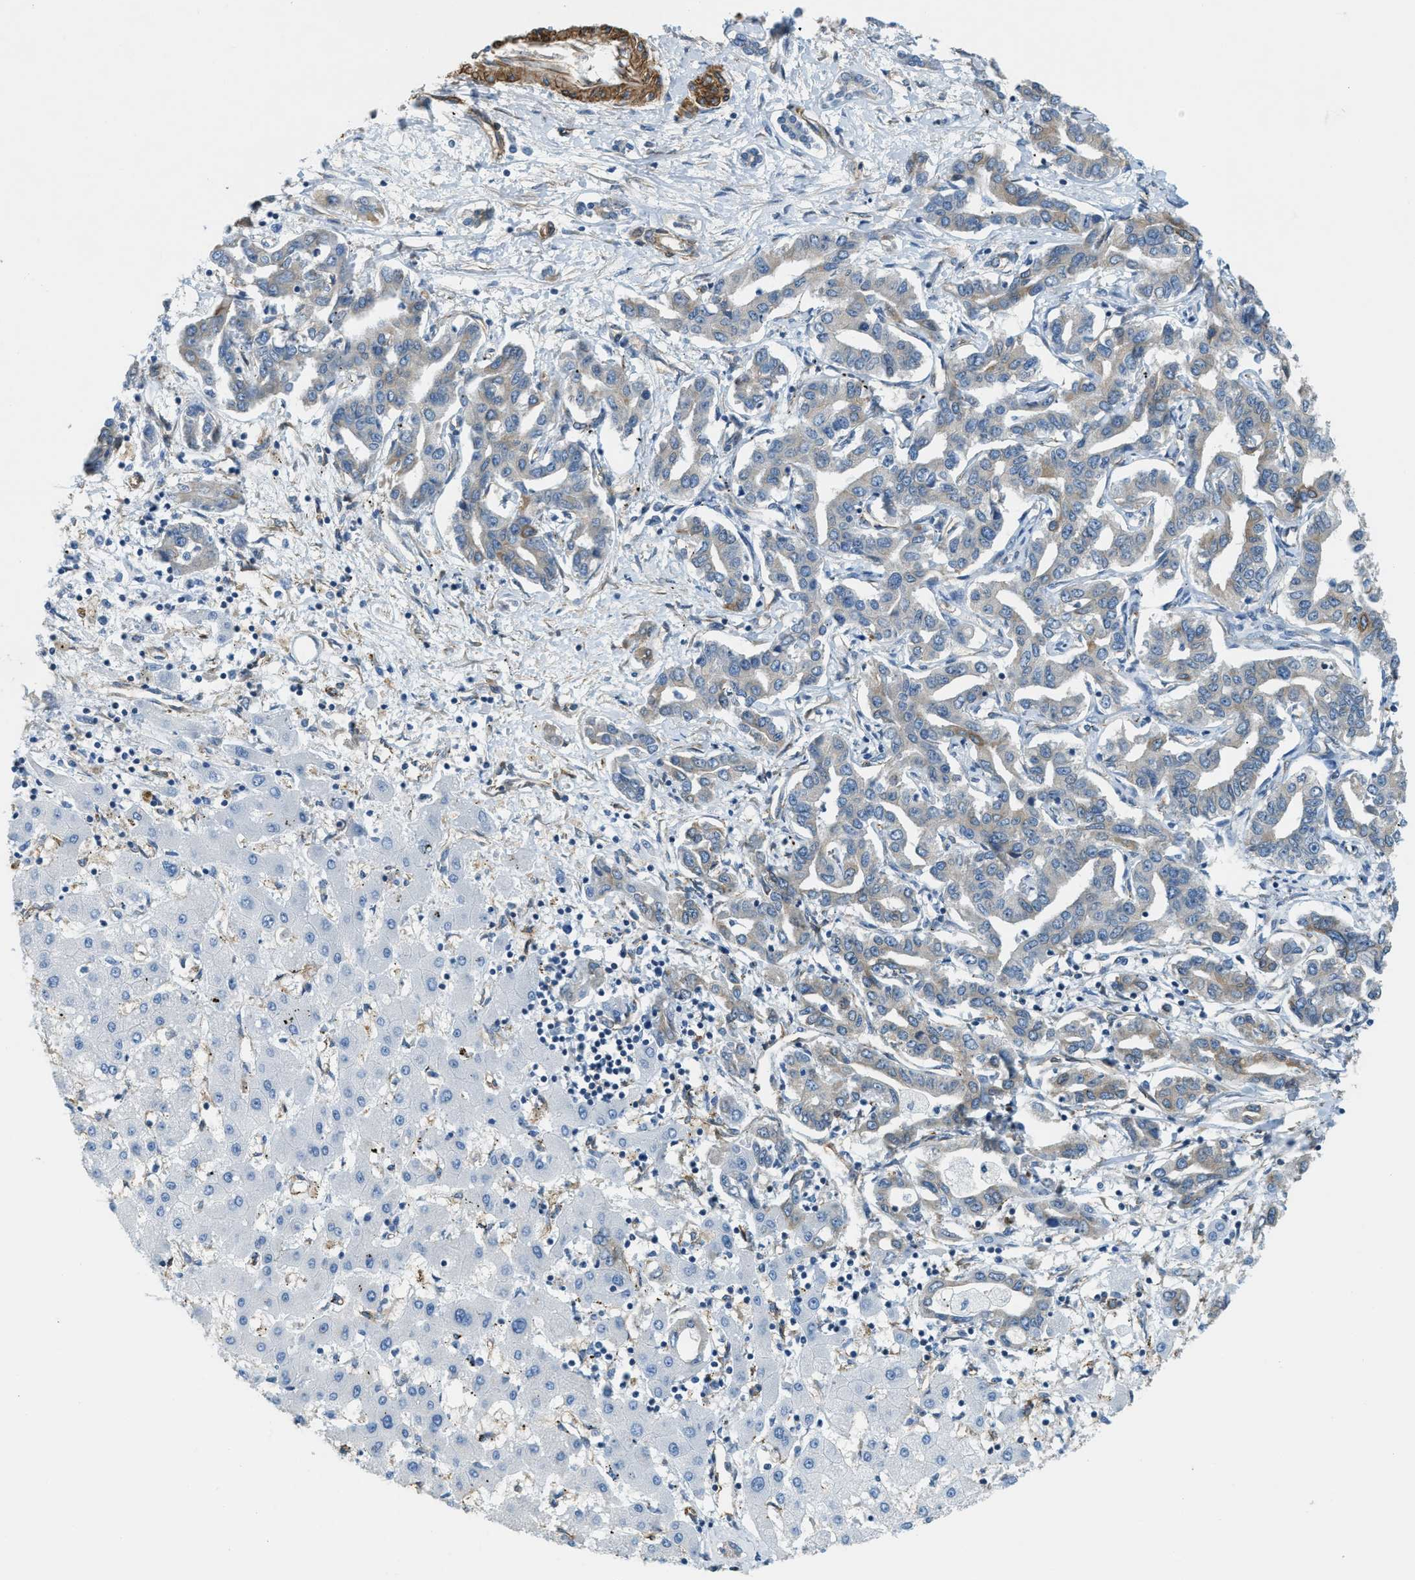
{"staining": {"intensity": "moderate", "quantity": "<25%", "location": "cytoplasmic/membranous"}, "tissue": "liver cancer", "cell_type": "Tumor cells", "image_type": "cancer", "snomed": [{"axis": "morphology", "description": "Cholangiocarcinoma"}, {"axis": "topography", "description": "Liver"}], "caption": "Cholangiocarcinoma (liver) tissue exhibits moderate cytoplasmic/membranous expression in approximately <25% of tumor cells, visualized by immunohistochemistry.", "gene": "TMEM43", "patient": {"sex": "male", "age": 59}}